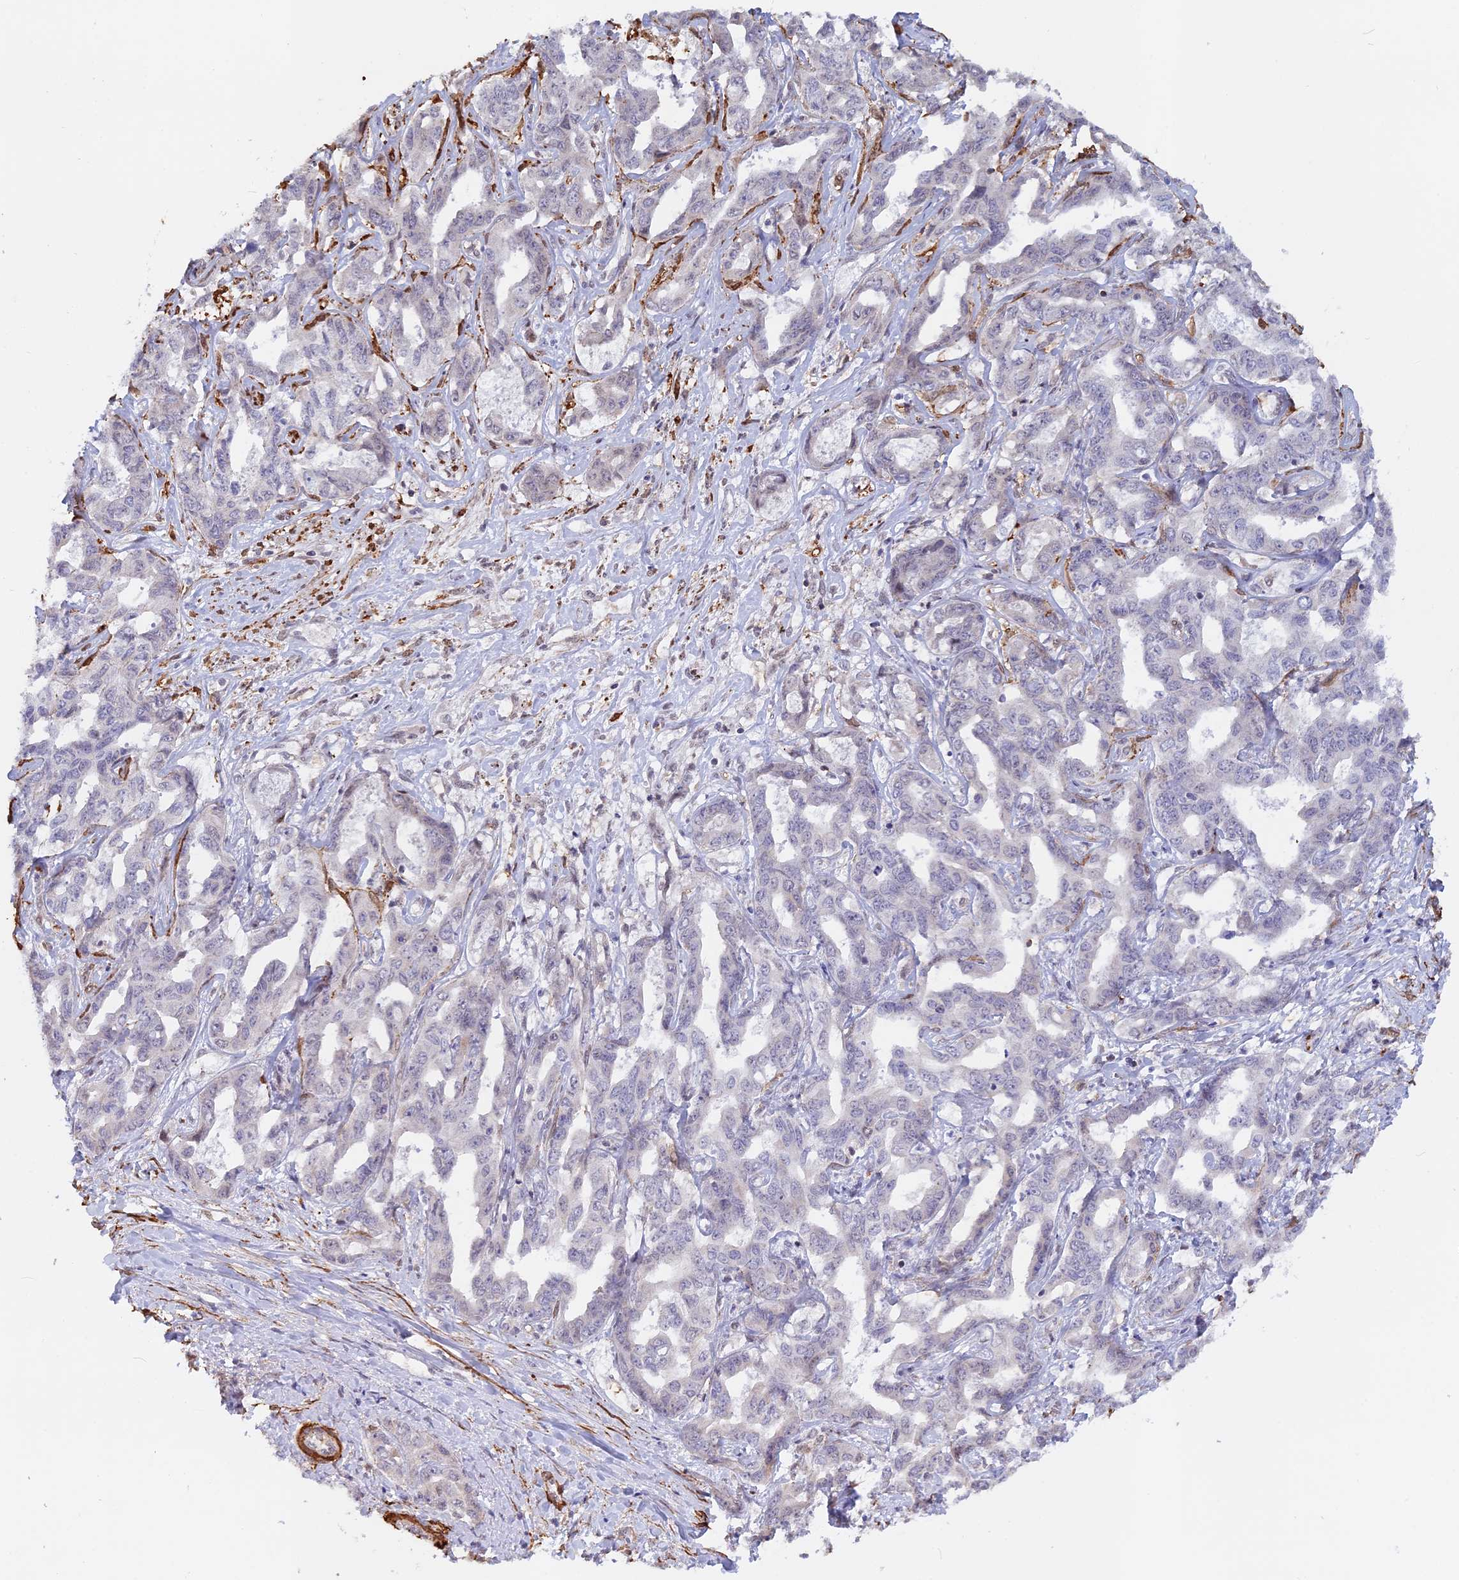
{"staining": {"intensity": "negative", "quantity": "none", "location": "none"}, "tissue": "liver cancer", "cell_type": "Tumor cells", "image_type": "cancer", "snomed": [{"axis": "morphology", "description": "Cholangiocarcinoma"}, {"axis": "topography", "description": "Liver"}], "caption": "Human cholangiocarcinoma (liver) stained for a protein using IHC exhibits no staining in tumor cells.", "gene": "CCDC154", "patient": {"sex": "male", "age": 59}}